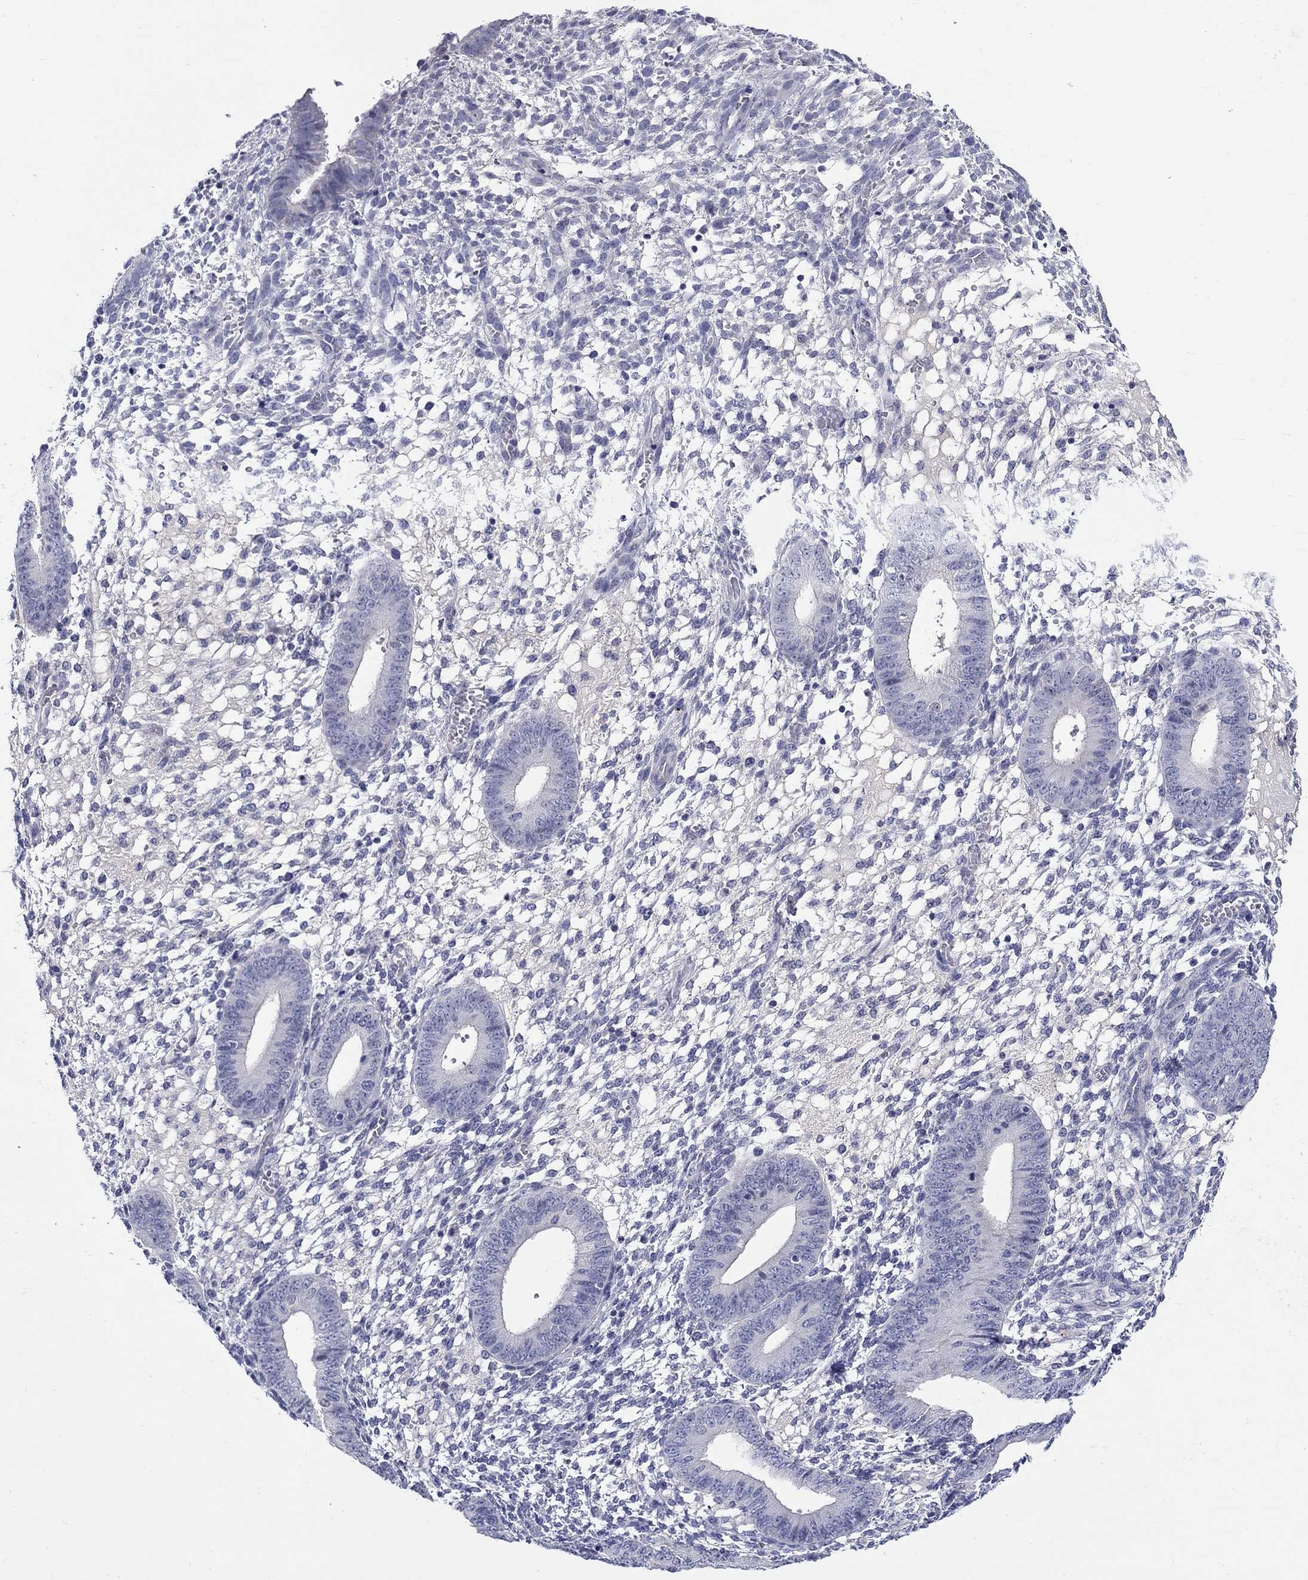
{"staining": {"intensity": "negative", "quantity": "none", "location": "none"}, "tissue": "endometrium", "cell_type": "Cells in endometrial stroma", "image_type": "normal", "snomed": [{"axis": "morphology", "description": "Normal tissue, NOS"}, {"axis": "topography", "description": "Endometrium"}], "caption": "Immunohistochemical staining of normal human endometrium displays no significant staining in cells in endometrial stroma.", "gene": "SLC30A3", "patient": {"sex": "female", "age": 39}}